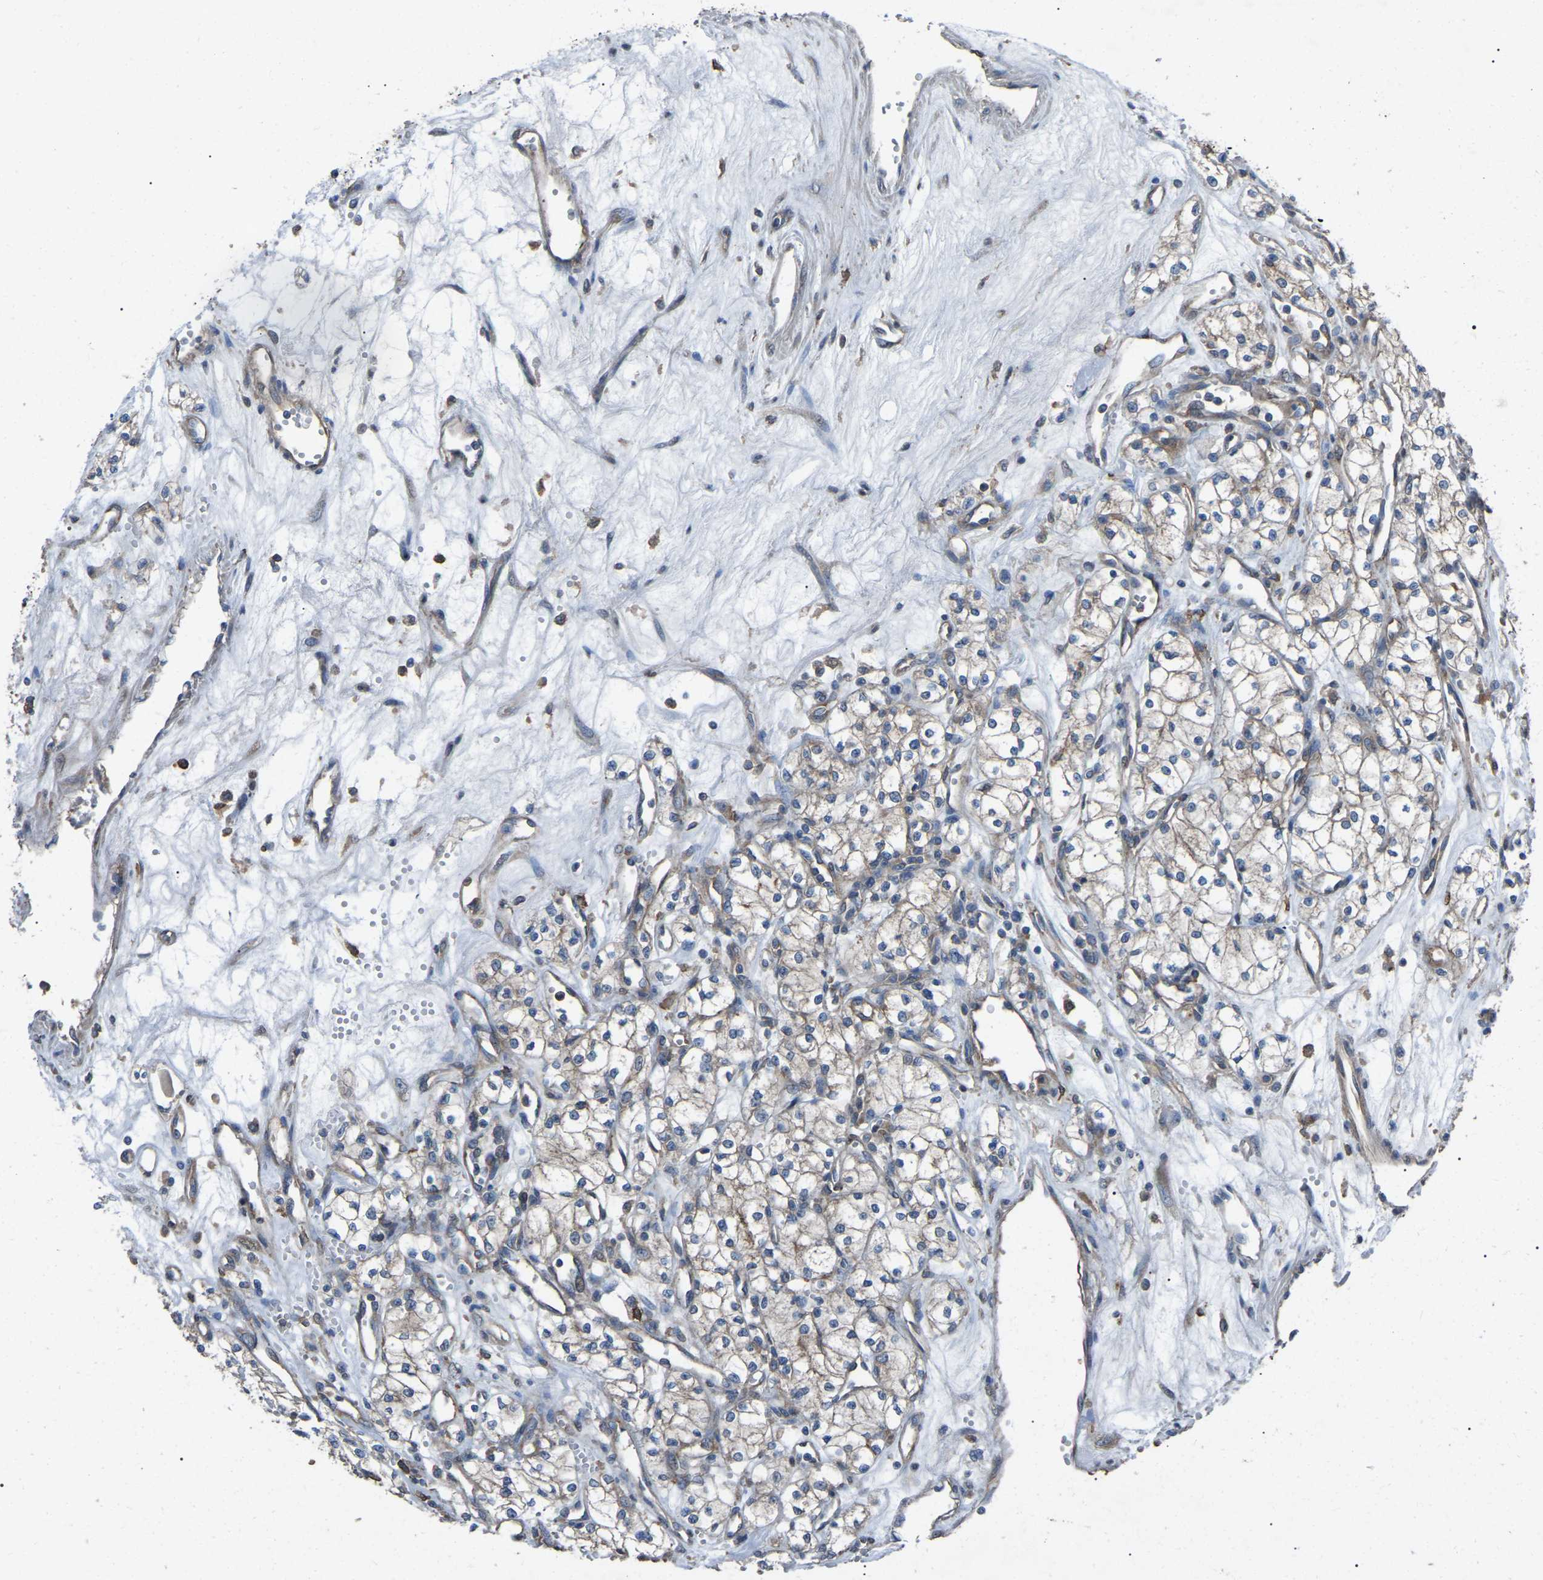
{"staining": {"intensity": "weak", "quantity": ">75%", "location": "cytoplasmic/membranous"}, "tissue": "renal cancer", "cell_type": "Tumor cells", "image_type": "cancer", "snomed": [{"axis": "morphology", "description": "Adenocarcinoma, NOS"}, {"axis": "topography", "description": "Kidney"}], "caption": "The micrograph demonstrates staining of renal cancer (adenocarcinoma), revealing weak cytoplasmic/membranous protein positivity (brown color) within tumor cells.", "gene": "AIMP1", "patient": {"sex": "male", "age": 59}}